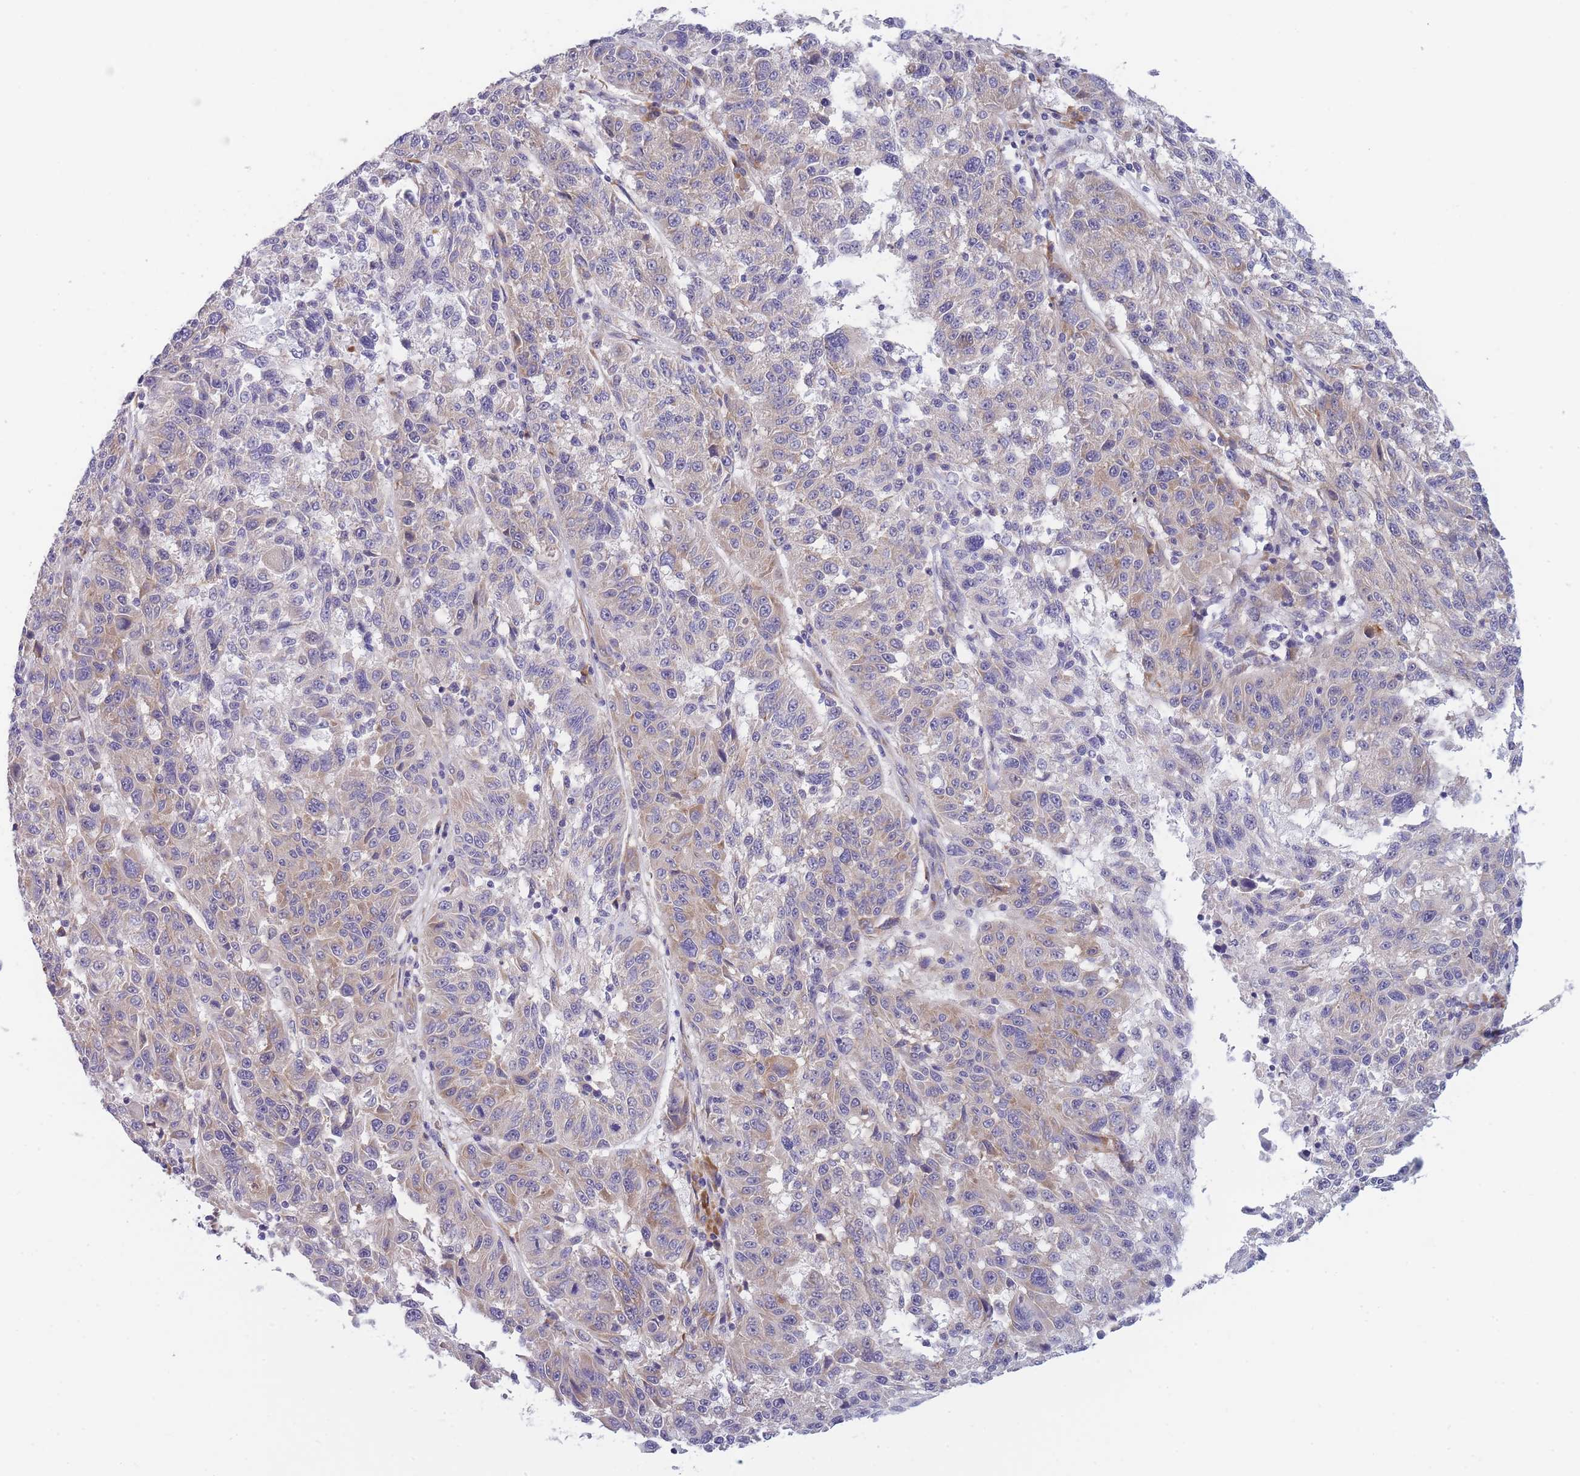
{"staining": {"intensity": "weak", "quantity": "25%-75%", "location": "cytoplasmic/membranous"}, "tissue": "melanoma", "cell_type": "Tumor cells", "image_type": "cancer", "snomed": [{"axis": "morphology", "description": "Malignant melanoma, NOS"}, {"axis": "topography", "description": "Skin"}], "caption": "About 25%-75% of tumor cells in melanoma exhibit weak cytoplasmic/membranous protein positivity as visualized by brown immunohistochemical staining.", "gene": "NDUFAF6", "patient": {"sex": "male", "age": 53}}